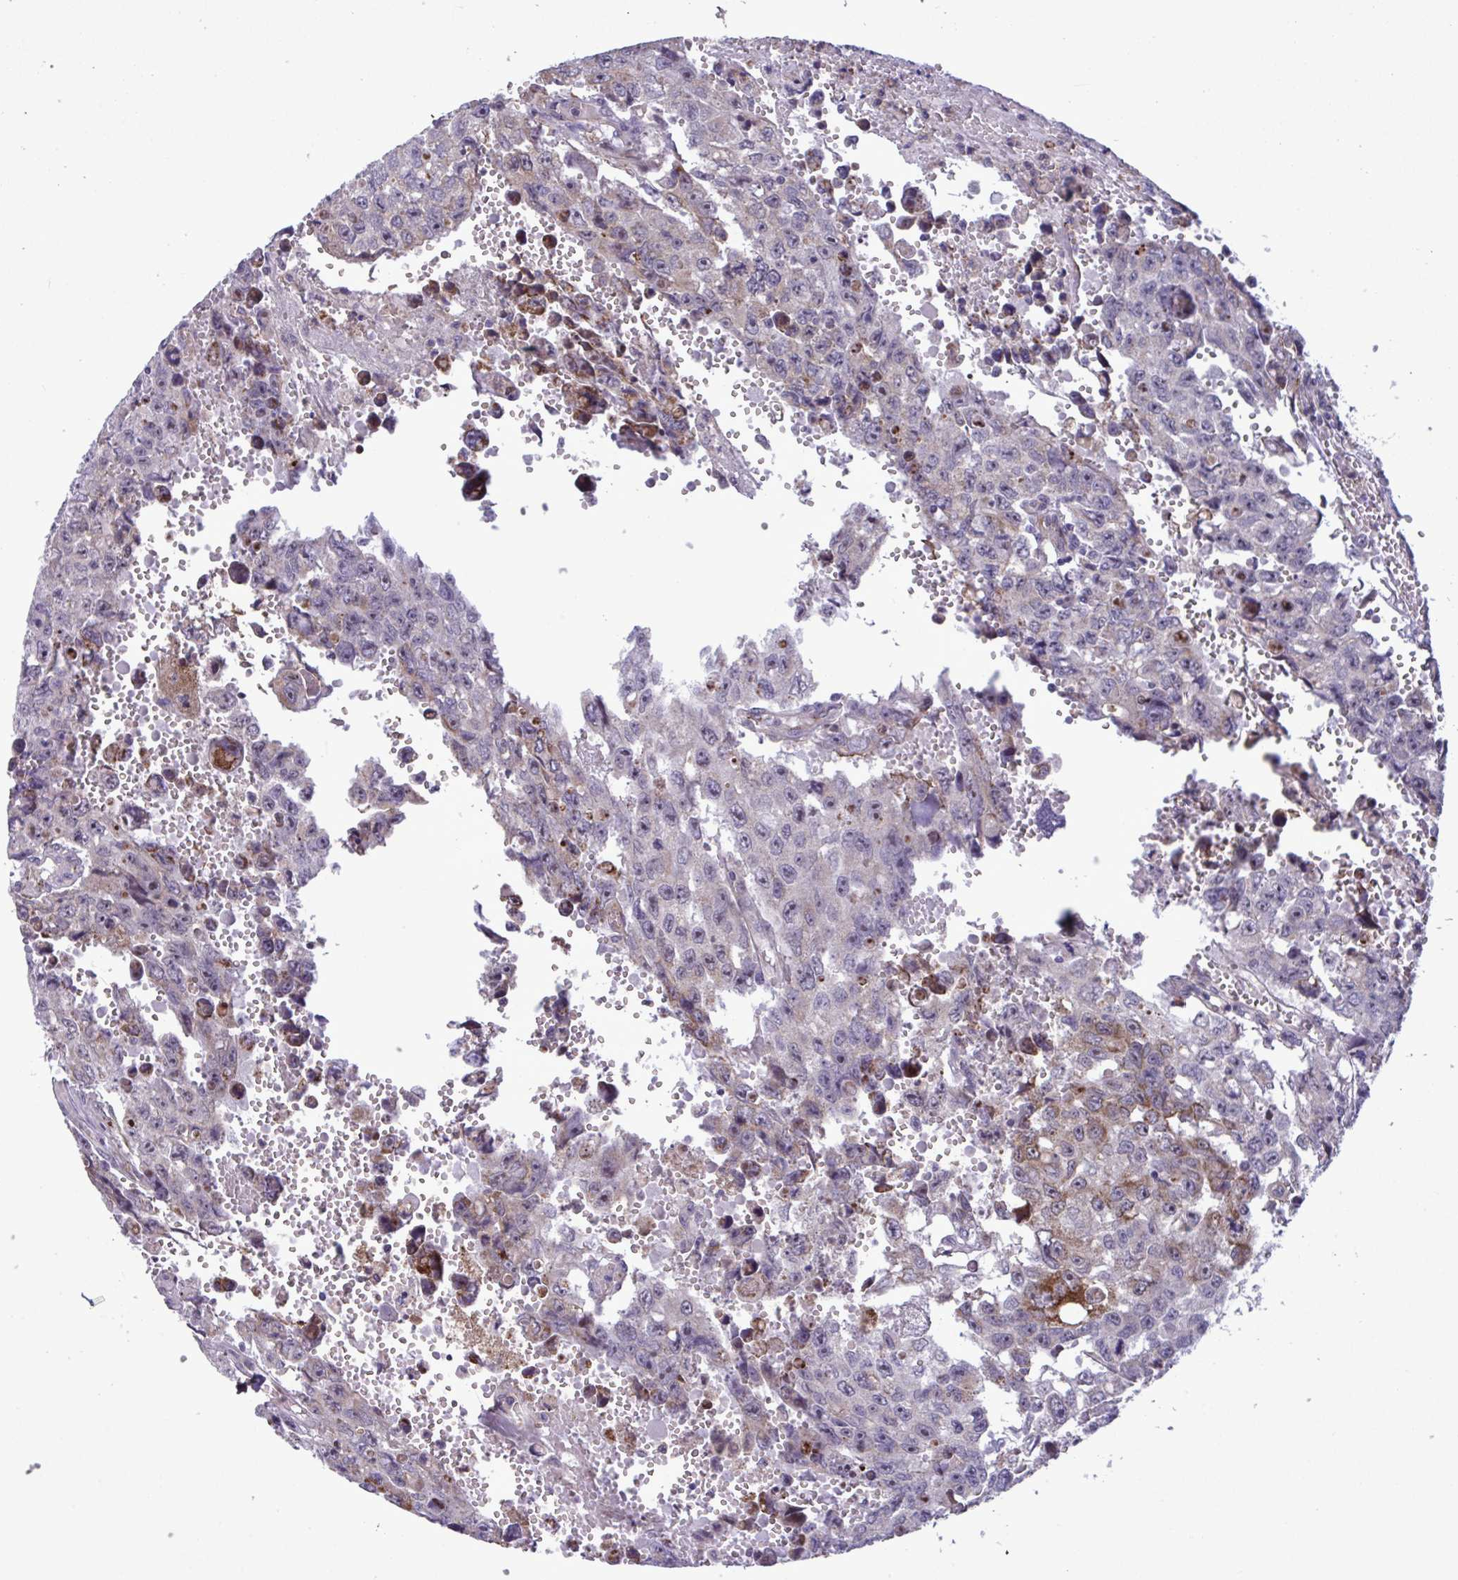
{"staining": {"intensity": "moderate", "quantity": "<25%", "location": "cytoplasmic/membranous,nuclear"}, "tissue": "testis cancer", "cell_type": "Tumor cells", "image_type": "cancer", "snomed": [{"axis": "morphology", "description": "Seminoma, NOS"}, {"axis": "topography", "description": "Testis"}], "caption": "Immunohistochemistry (IHC) staining of testis seminoma, which displays low levels of moderate cytoplasmic/membranous and nuclear expression in about <25% of tumor cells indicating moderate cytoplasmic/membranous and nuclear protein positivity. The staining was performed using DAB (3,3'-diaminobenzidine) (brown) for protein detection and nuclei were counterstained in hematoxylin (blue).", "gene": "CD101", "patient": {"sex": "male", "age": 26}}